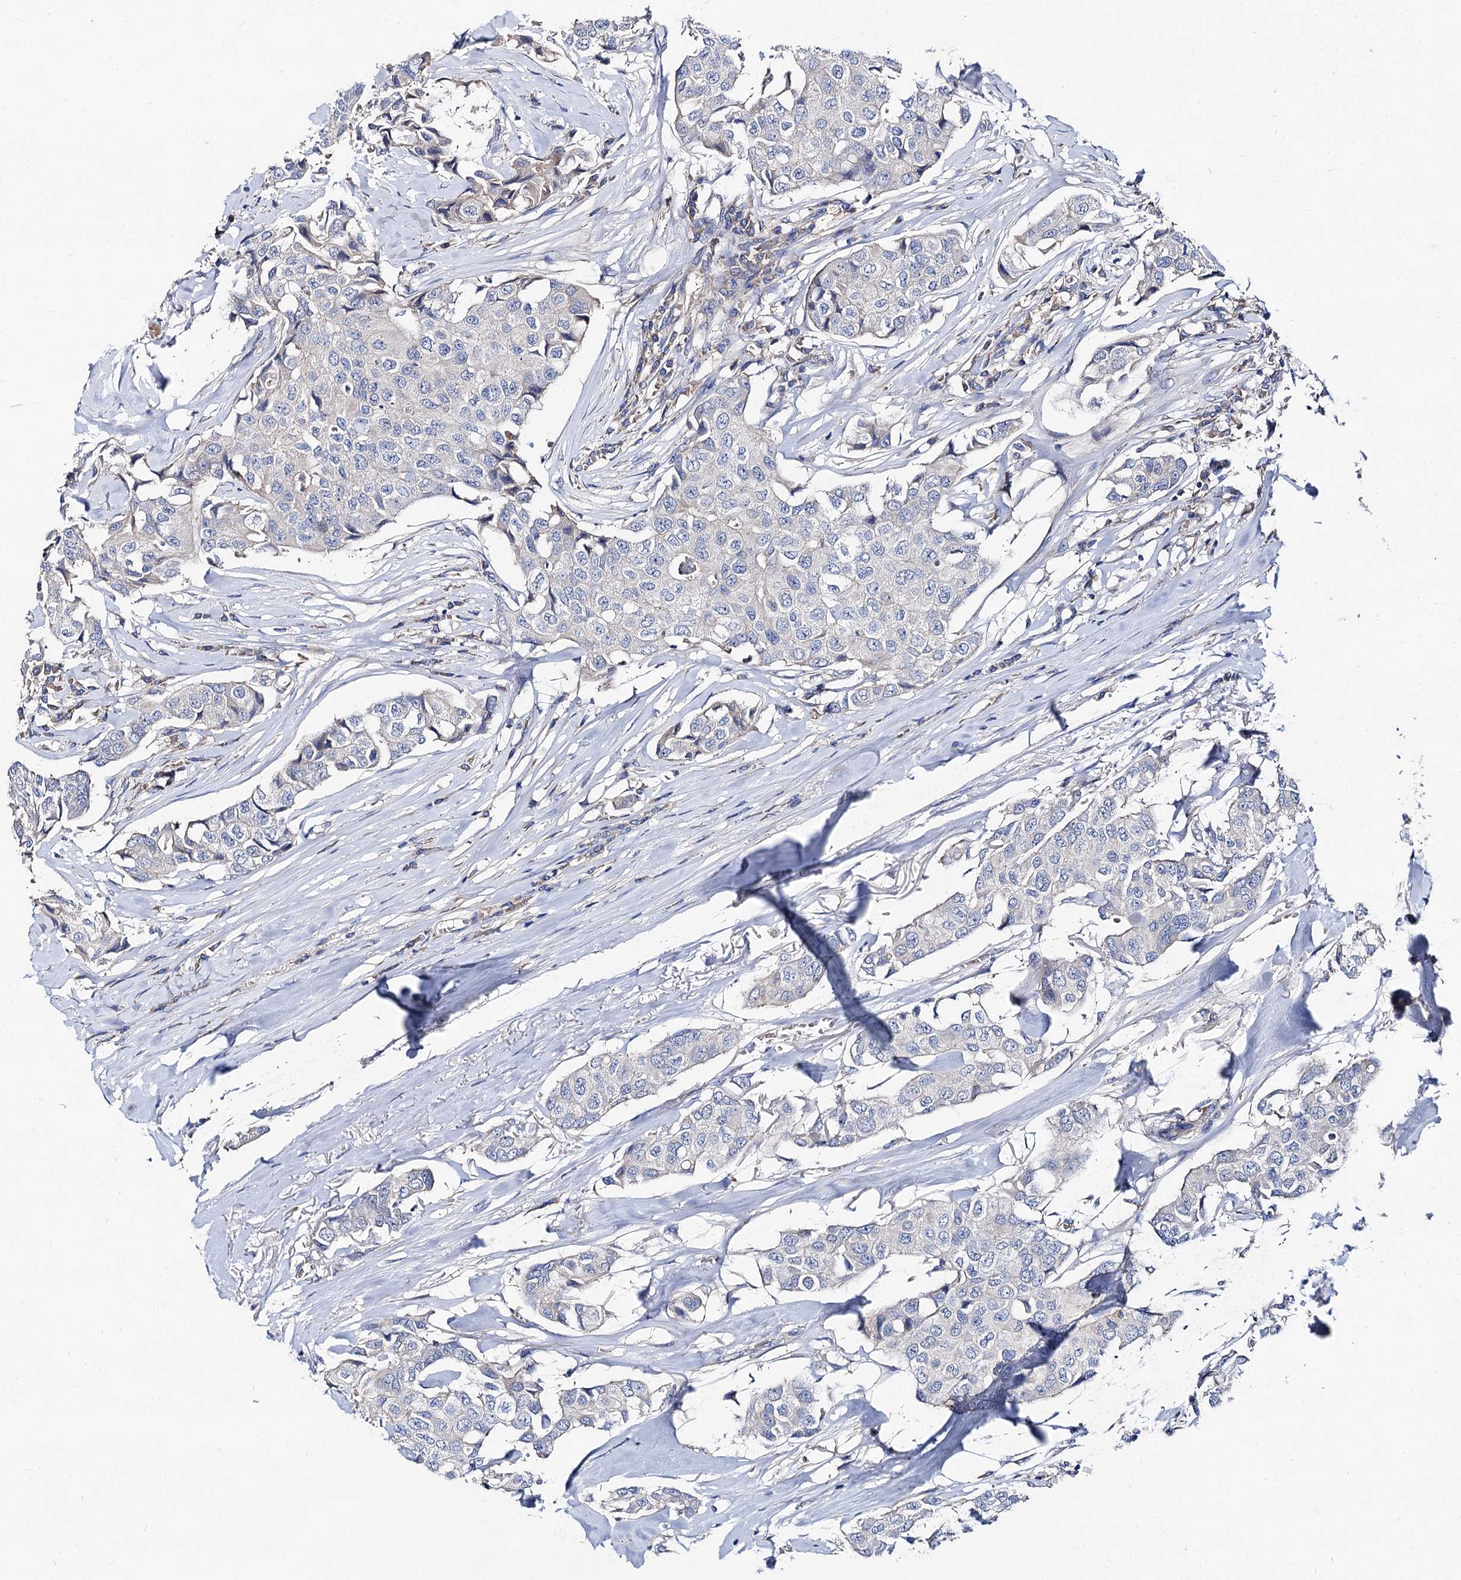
{"staining": {"intensity": "negative", "quantity": "none", "location": "none"}, "tissue": "breast cancer", "cell_type": "Tumor cells", "image_type": "cancer", "snomed": [{"axis": "morphology", "description": "Duct carcinoma"}, {"axis": "topography", "description": "Breast"}], "caption": "Immunohistochemical staining of intraductal carcinoma (breast) shows no significant expression in tumor cells. (Stains: DAB immunohistochemistry (IHC) with hematoxylin counter stain, Microscopy: brightfield microscopy at high magnification).", "gene": "HVCN1", "patient": {"sex": "female", "age": 80}}